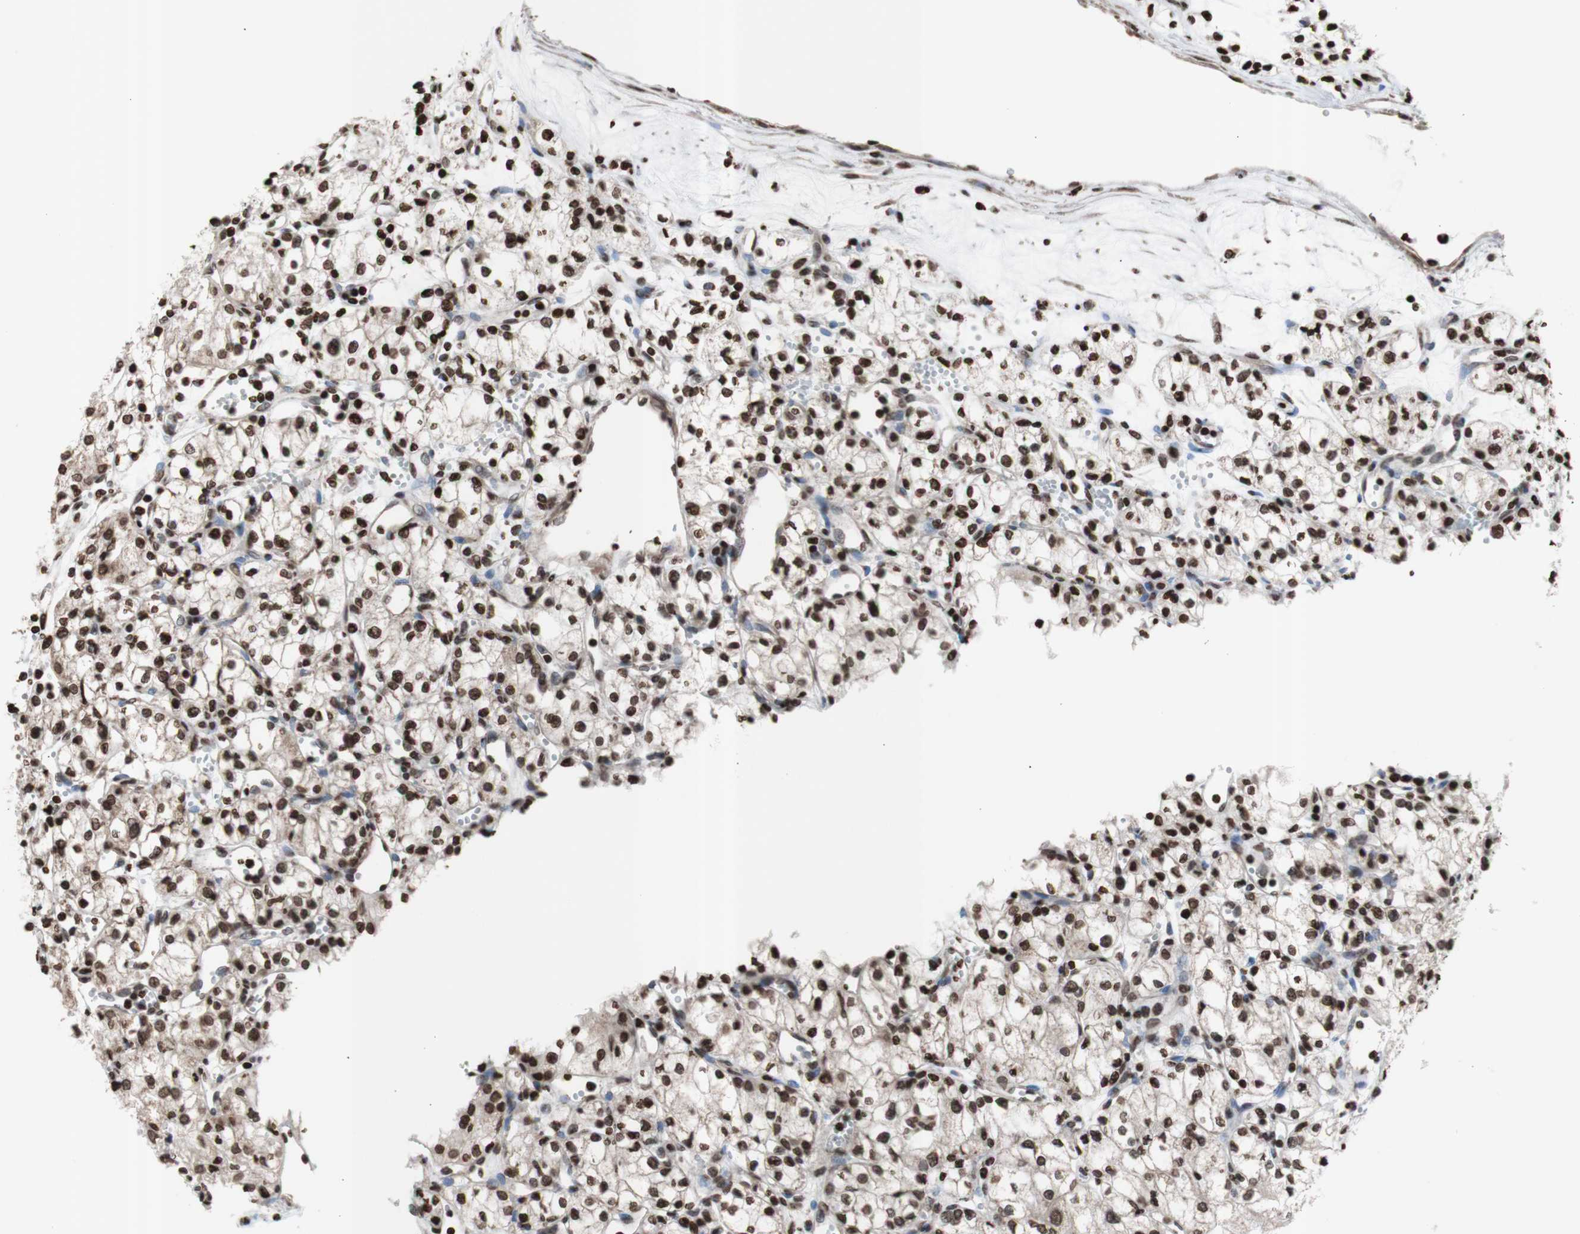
{"staining": {"intensity": "strong", "quantity": ">75%", "location": "nuclear"}, "tissue": "renal cancer", "cell_type": "Tumor cells", "image_type": "cancer", "snomed": [{"axis": "morphology", "description": "Normal tissue, NOS"}, {"axis": "morphology", "description": "Adenocarcinoma, NOS"}, {"axis": "topography", "description": "Kidney"}], "caption": "Immunohistochemistry of human adenocarcinoma (renal) exhibits high levels of strong nuclear positivity in approximately >75% of tumor cells. (Brightfield microscopy of DAB IHC at high magnification).", "gene": "SNAI2", "patient": {"sex": "male", "age": 59}}